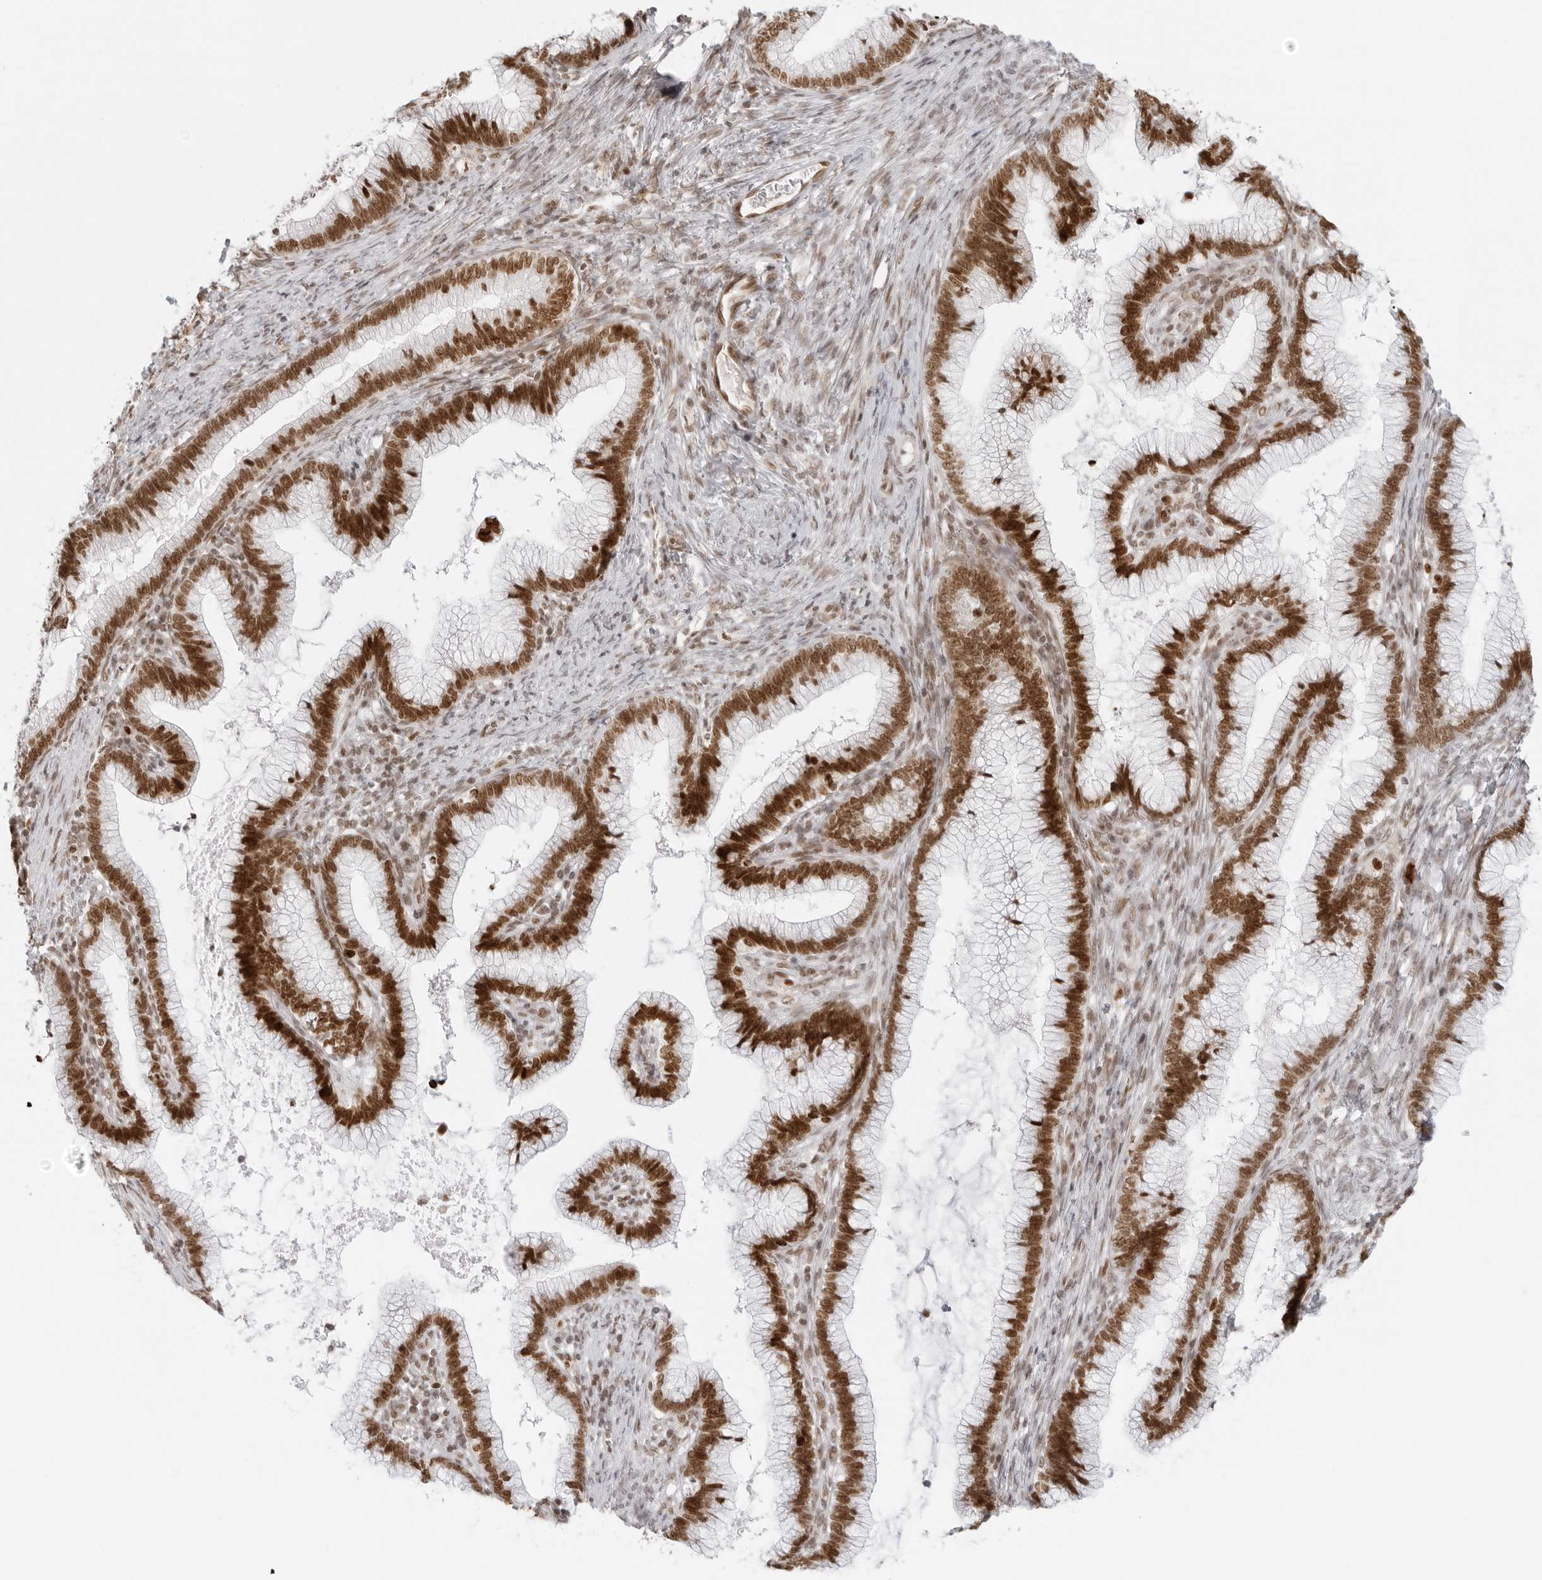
{"staining": {"intensity": "strong", "quantity": ">75%", "location": "nuclear"}, "tissue": "cervical cancer", "cell_type": "Tumor cells", "image_type": "cancer", "snomed": [{"axis": "morphology", "description": "Adenocarcinoma, NOS"}, {"axis": "topography", "description": "Cervix"}], "caption": "Tumor cells display high levels of strong nuclear staining in about >75% of cells in cervical cancer.", "gene": "RCC1", "patient": {"sex": "female", "age": 36}}